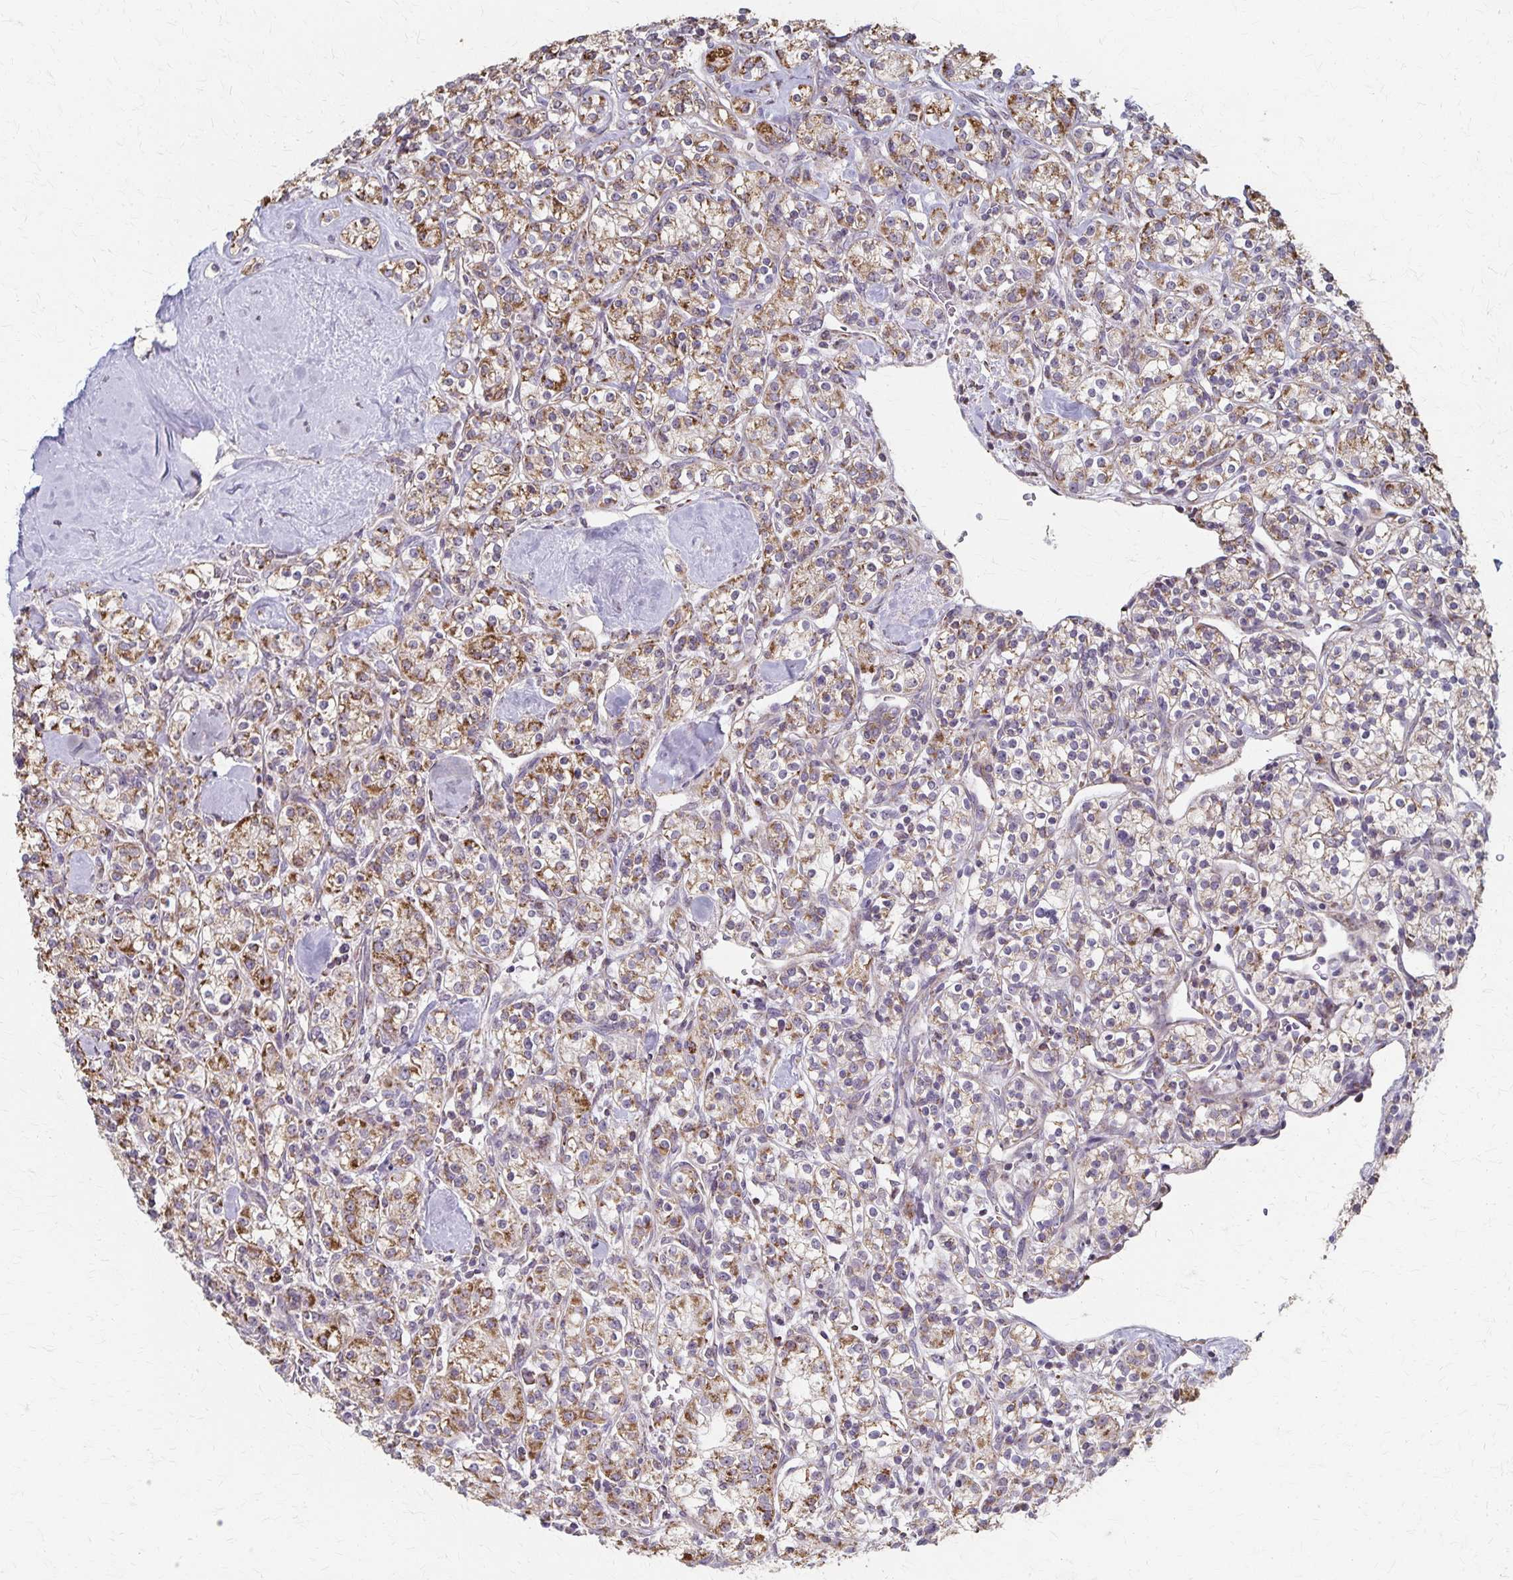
{"staining": {"intensity": "moderate", "quantity": ">75%", "location": "cytoplasmic/membranous"}, "tissue": "renal cancer", "cell_type": "Tumor cells", "image_type": "cancer", "snomed": [{"axis": "morphology", "description": "Adenocarcinoma, NOS"}, {"axis": "topography", "description": "Kidney"}], "caption": "The micrograph demonstrates a brown stain indicating the presence of a protein in the cytoplasmic/membranous of tumor cells in renal adenocarcinoma.", "gene": "DYRK4", "patient": {"sex": "male", "age": 77}}